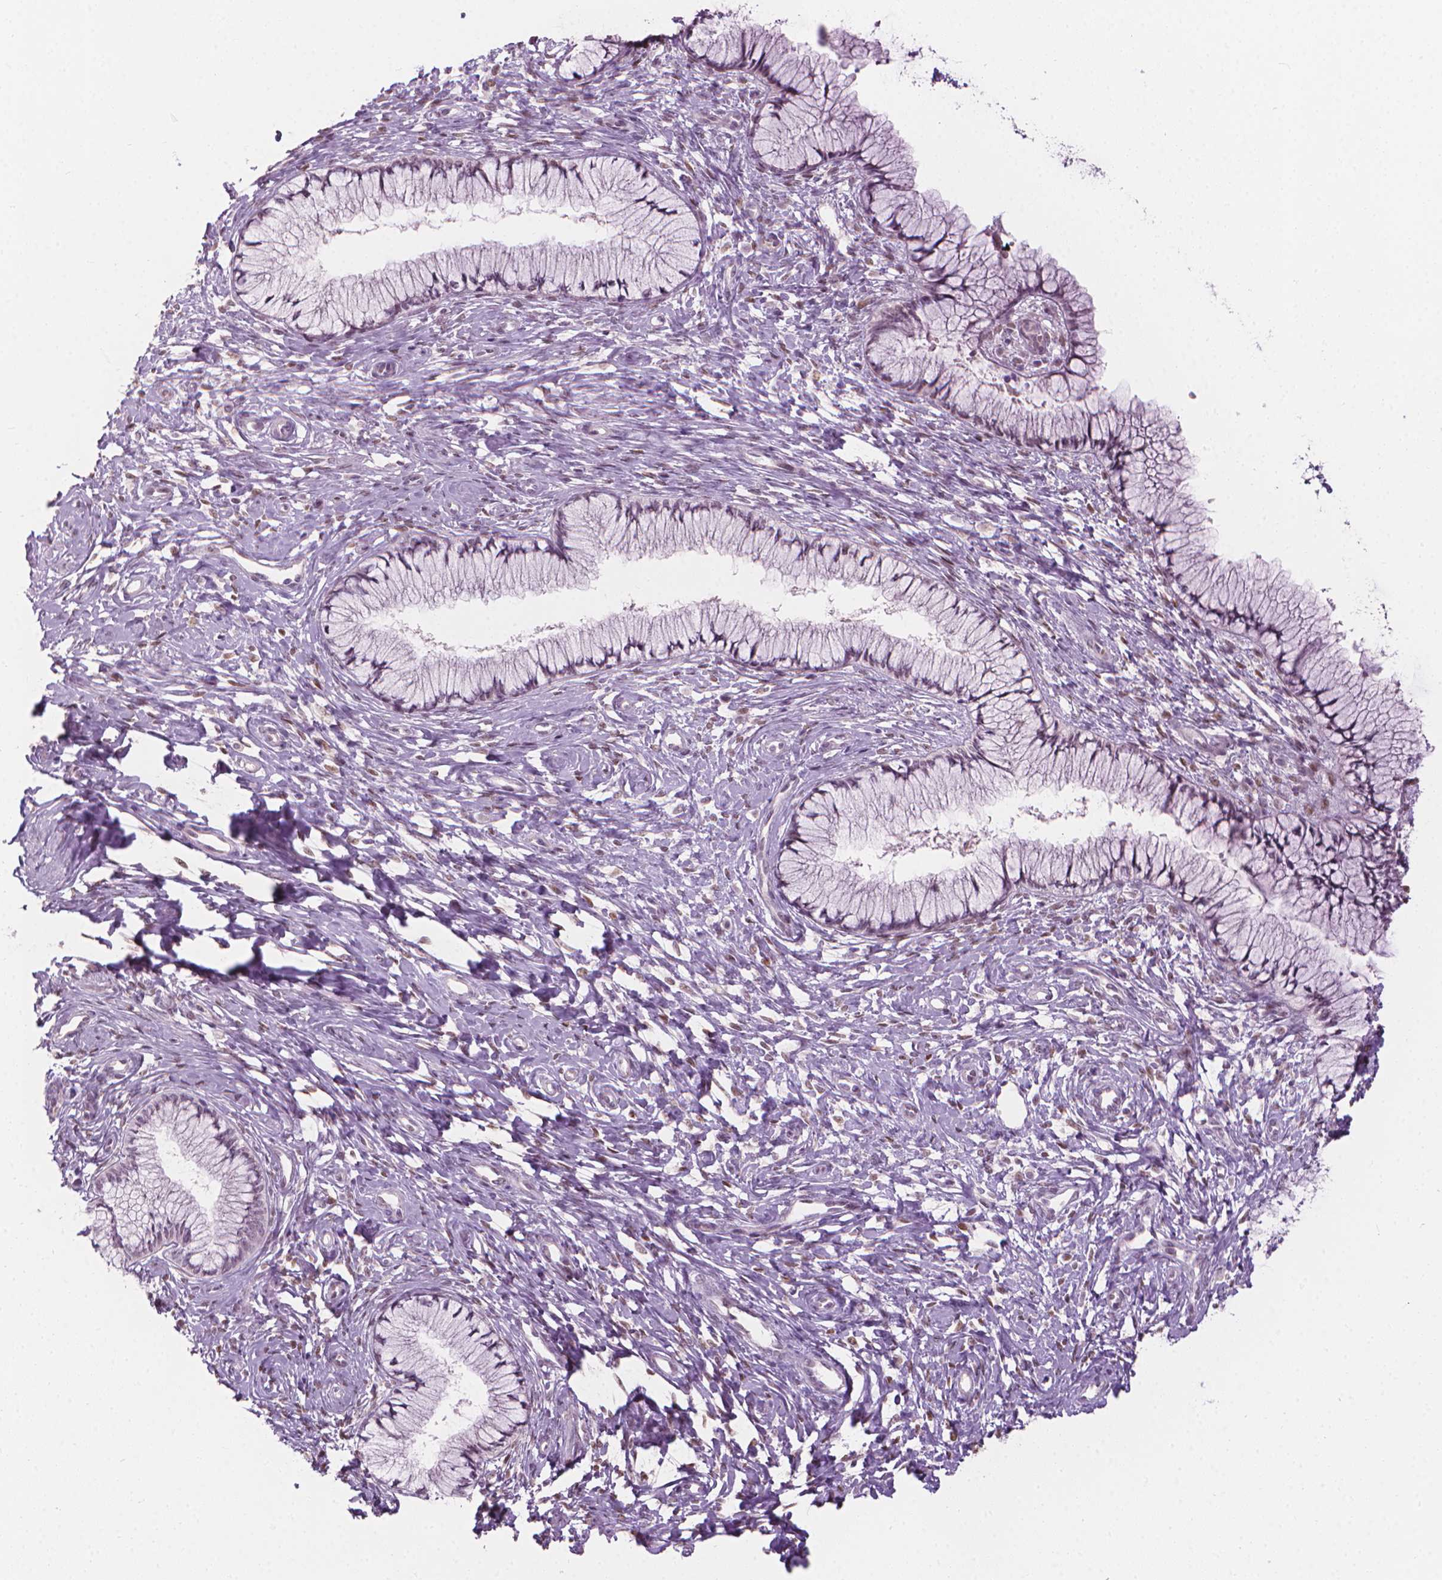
{"staining": {"intensity": "negative", "quantity": "none", "location": "none"}, "tissue": "cervix", "cell_type": "Glandular cells", "image_type": "normal", "snomed": [{"axis": "morphology", "description": "Normal tissue, NOS"}, {"axis": "topography", "description": "Cervix"}], "caption": "Glandular cells show no significant staining in benign cervix.", "gene": "CDKN1C", "patient": {"sex": "female", "age": 37}}